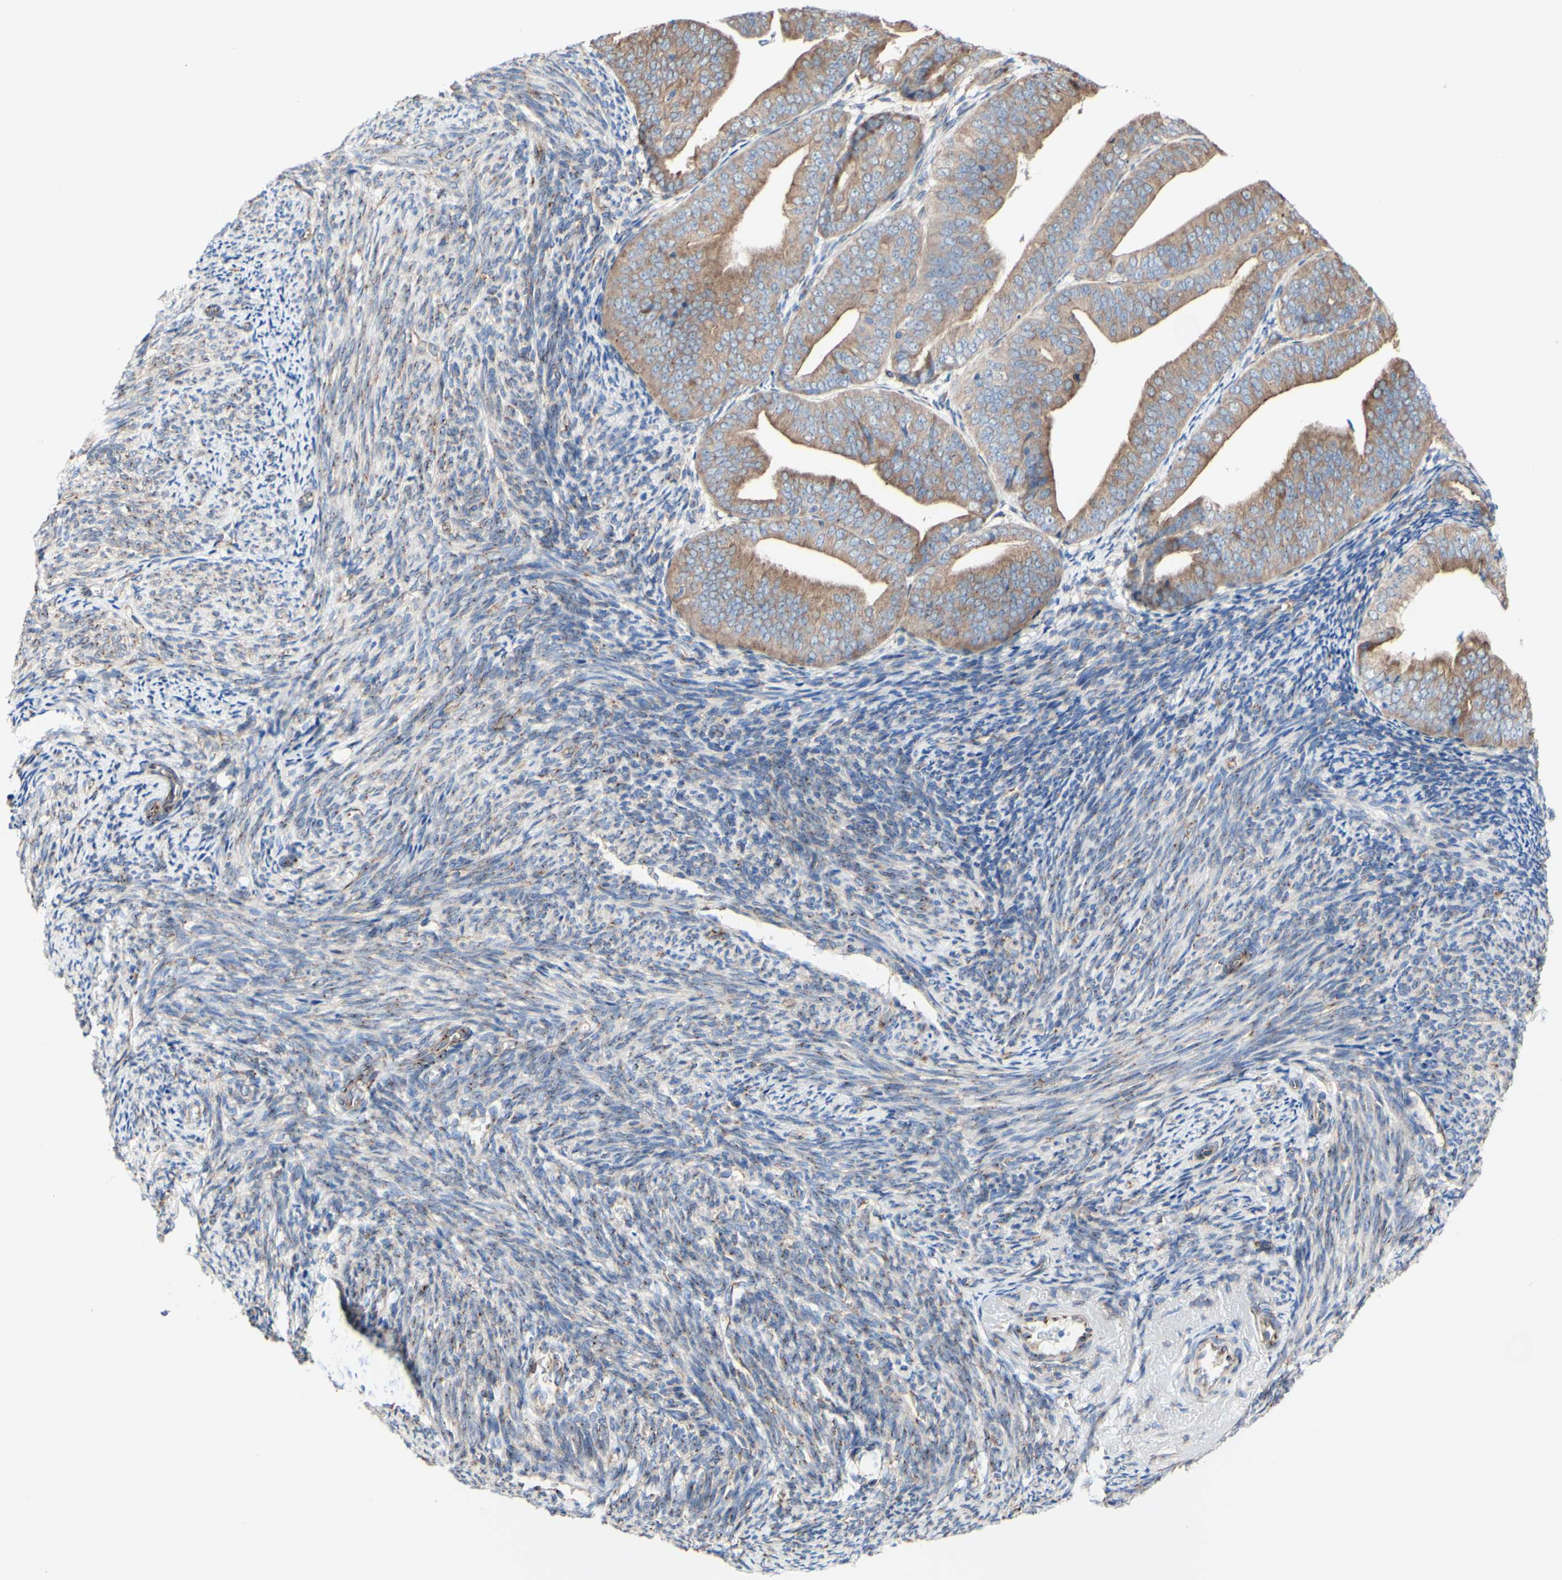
{"staining": {"intensity": "moderate", "quantity": ">75%", "location": "cytoplasmic/membranous"}, "tissue": "endometrial cancer", "cell_type": "Tumor cells", "image_type": "cancer", "snomed": [{"axis": "morphology", "description": "Adenocarcinoma, NOS"}, {"axis": "topography", "description": "Endometrium"}], "caption": "Immunohistochemistry of adenocarcinoma (endometrial) shows medium levels of moderate cytoplasmic/membranous staining in approximately >75% of tumor cells.", "gene": "LRIG3", "patient": {"sex": "female", "age": 63}}